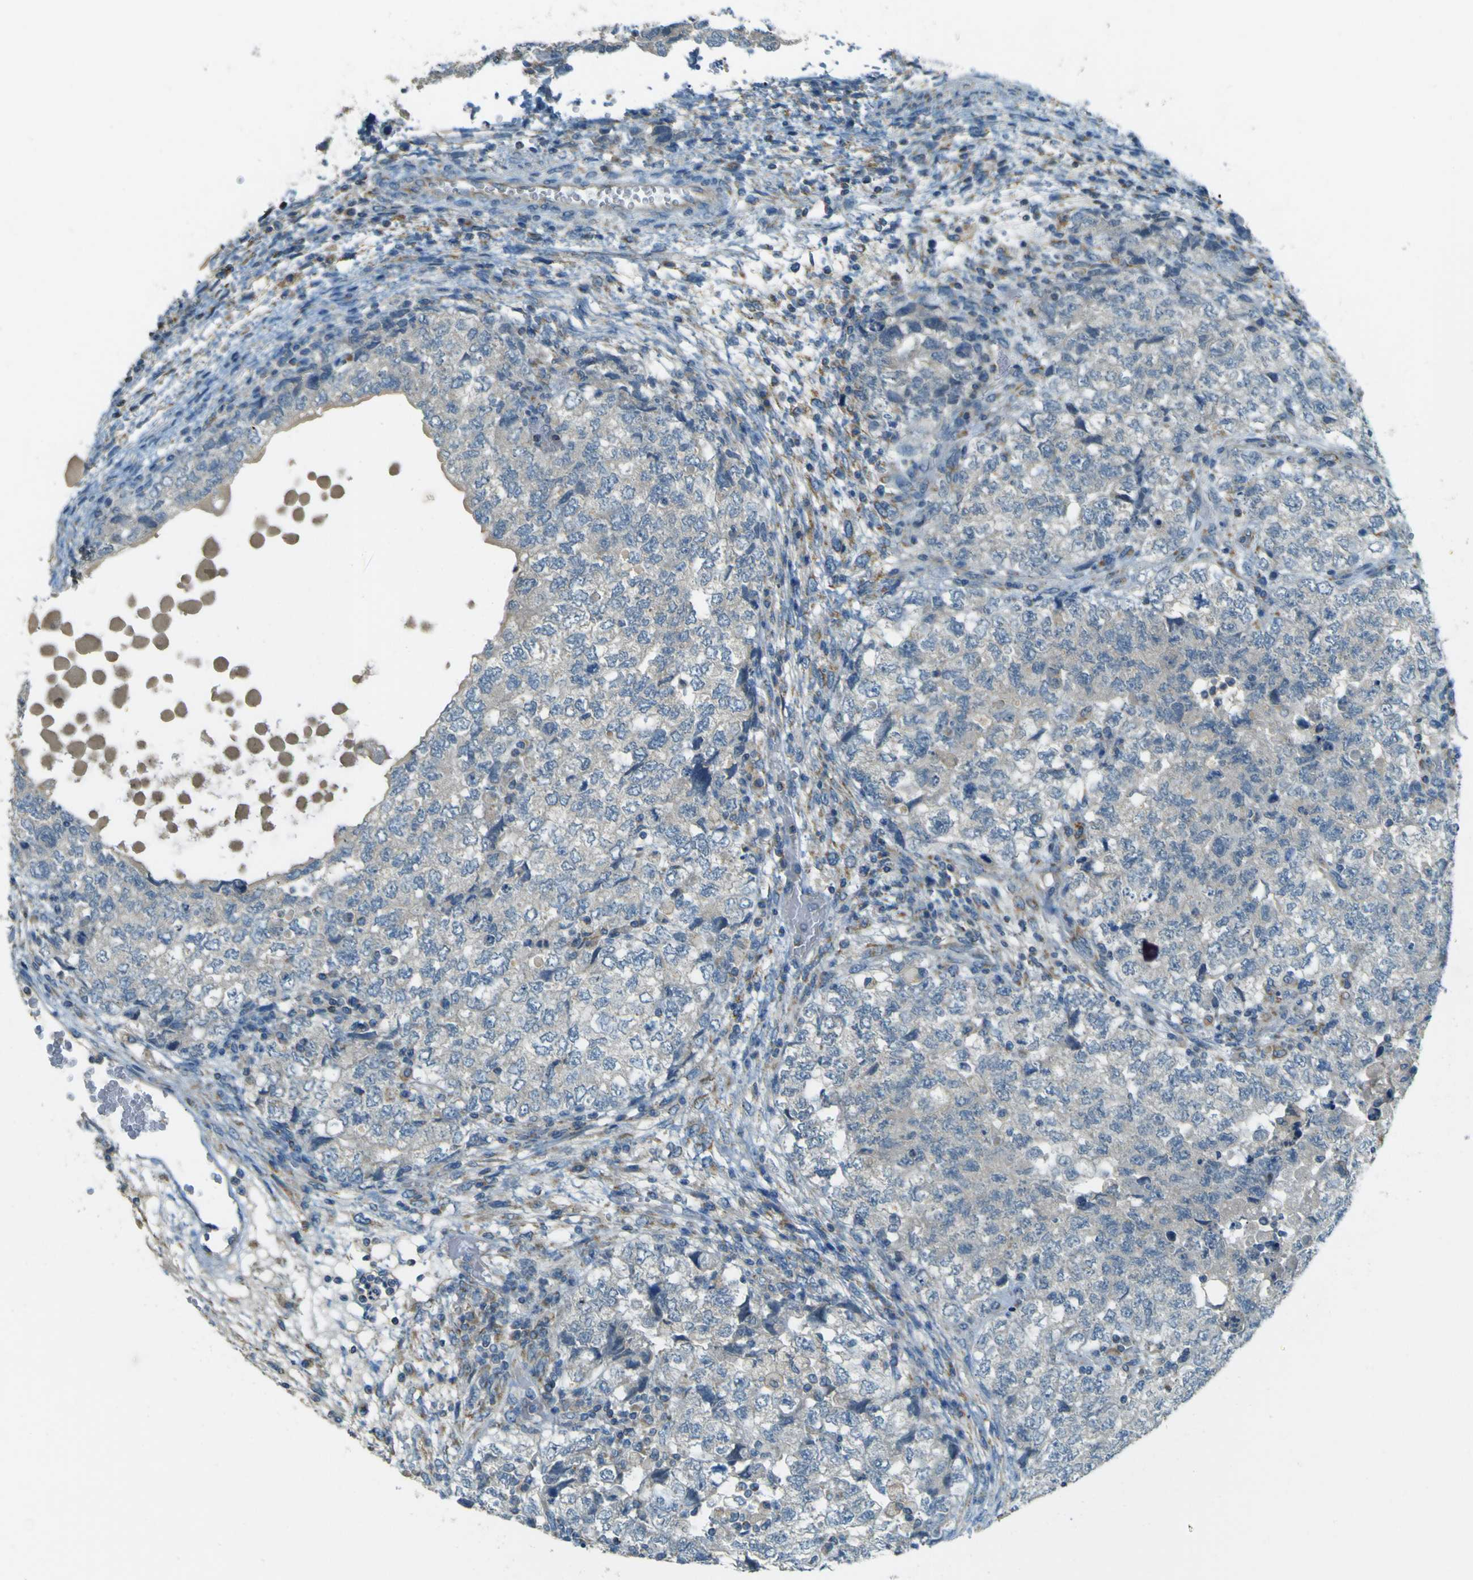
{"staining": {"intensity": "negative", "quantity": "none", "location": "none"}, "tissue": "testis cancer", "cell_type": "Tumor cells", "image_type": "cancer", "snomed": [{"axis": "morphology", "description": "Carcinoma, Embryonal, NOS"}, {"axis": "topography", "description": "Testis"}], "caption": "Immunohistochemical staining of human testis embryonal carcinoma demonstrates no significant staining in tumor cells.", "gene": "FKTN", "patient": {"sex": "male", "age": 36}}